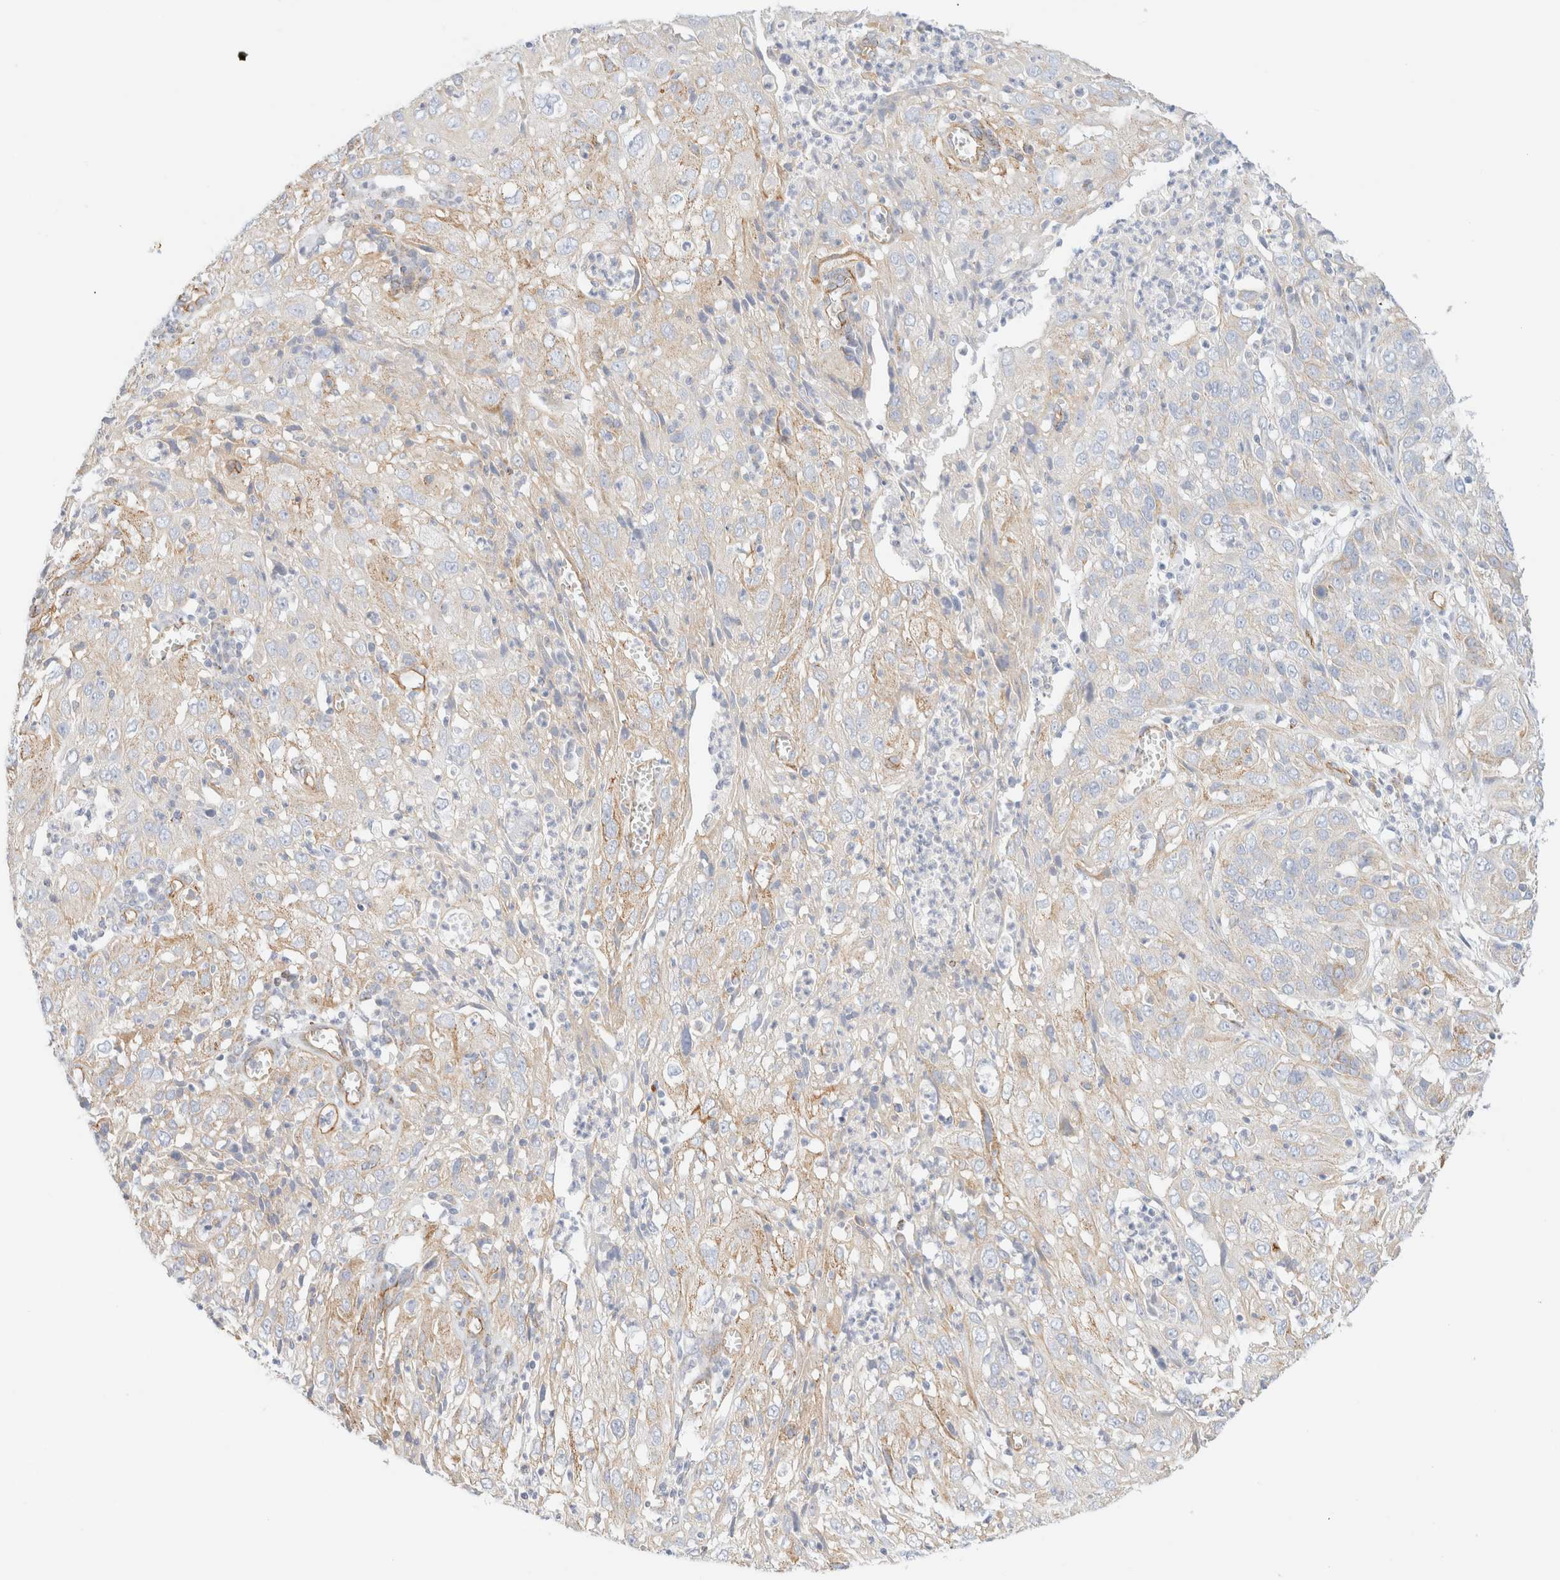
{"staining": {"intensity": "weak", "quantity": "<25%", "location": "cytoplasmic/membranous"}, "tissue": "cervical cancer", "cell_type": "Tumor cells", "image_type": "cancer", "snomed": [{"axis": "morphology", "description": "Squamous cell carcinoma, NOS"}, {"axis": "topography", "description": "Cervix"}], "caption": "Immunohistochemistry histopathology image of neoplastic tissue: cervical squamous cell carcinoma stained with DAB (3,3'-diaminobenzidine) displays no significant protein staining in tumor cells. (DAB IHC, high magnification).", "gene": "CYB5R4", "patient": {"sex": "female", "age": 32}}